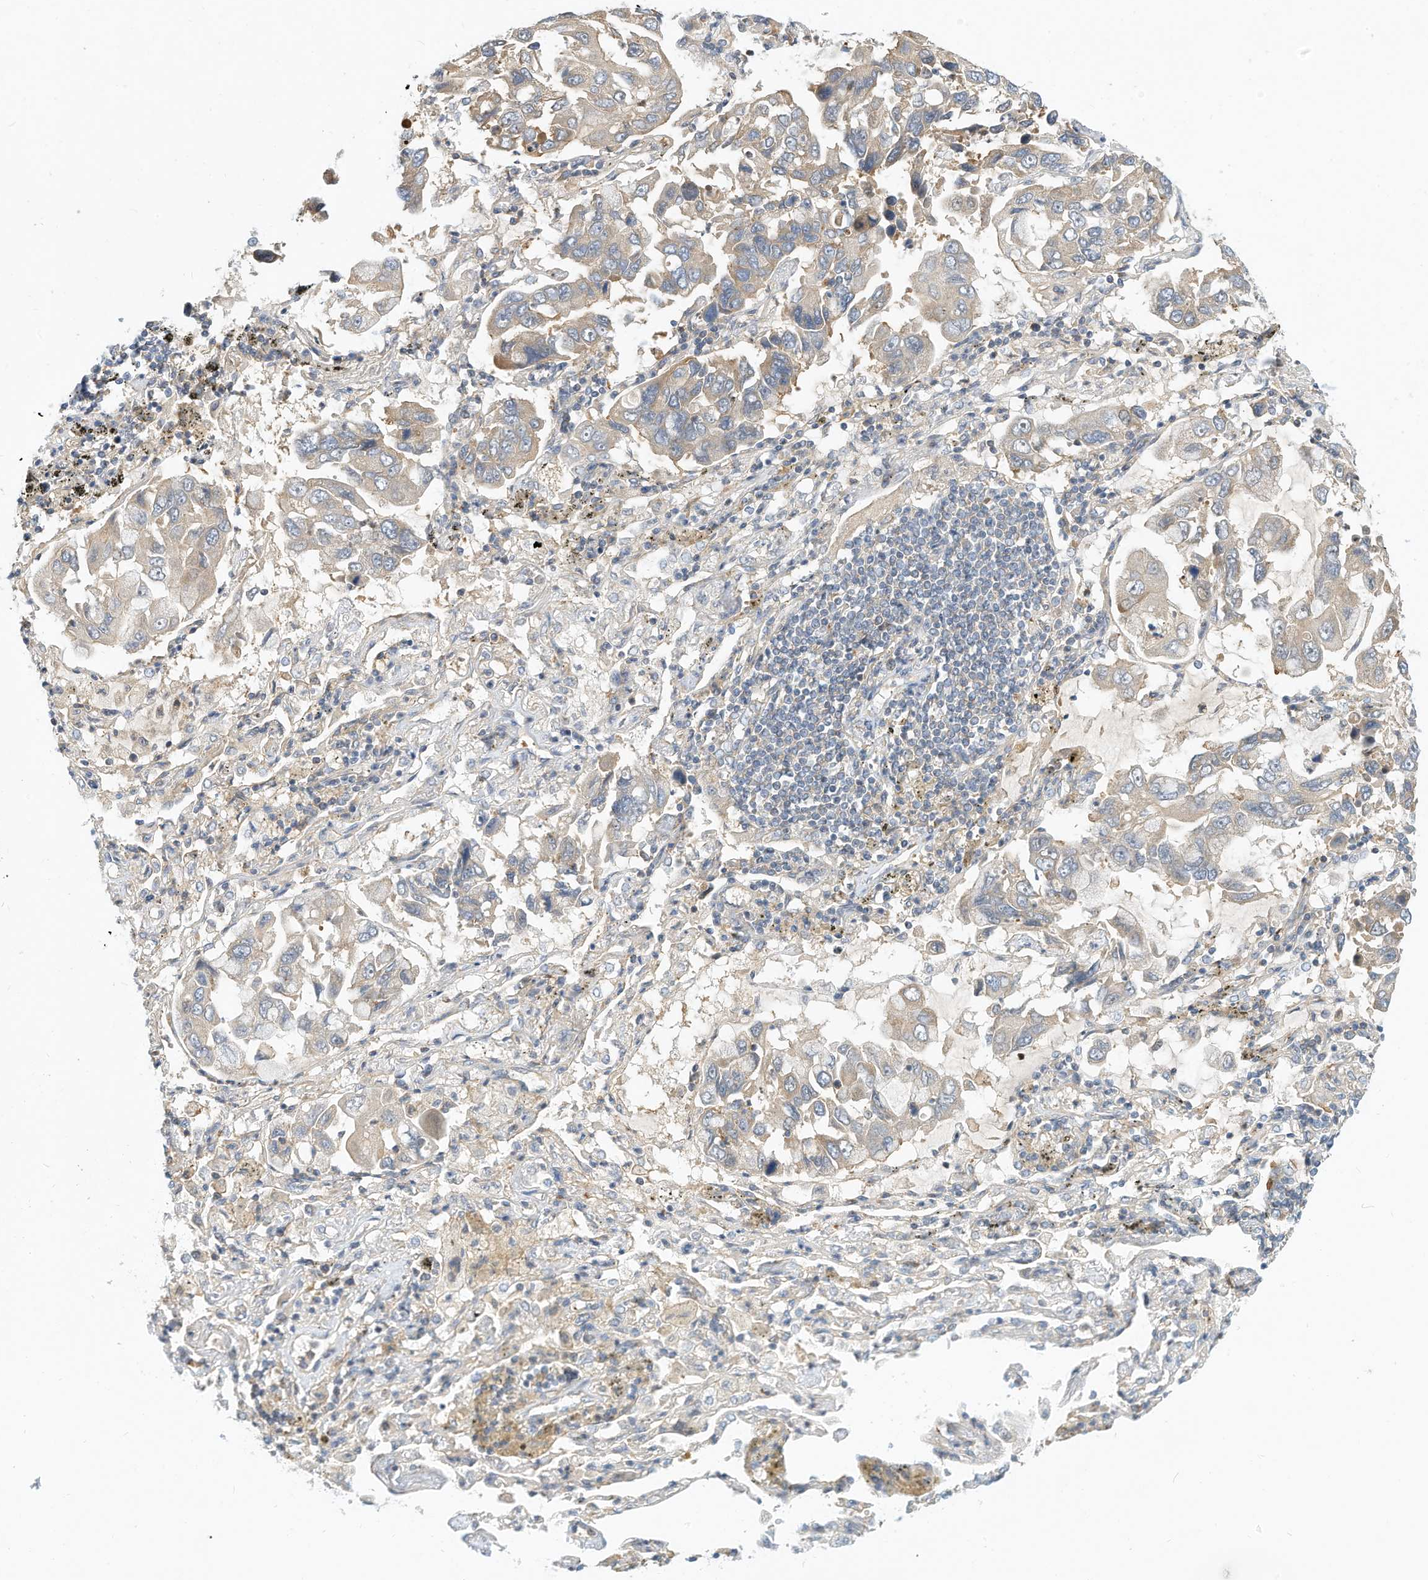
{"staining": {"intensity": "weak", "quantity": "<25%", "location": "cytoplasmic/membranous"}, "tissue": "lung cancer", "cell_type": "Tumor cells", "image_type": "cancer", "snomed": [{"axis": "morphology", "description": "Adenocarcinoma, NOS"}, {"axis": "topography", "description": "Lung"}], "caption": "Lung cancer stained for a protein using IHC exhibits no expression tumor cells.", "gene": "OFD1", "patient": {"sex": "male", "age": 64}}